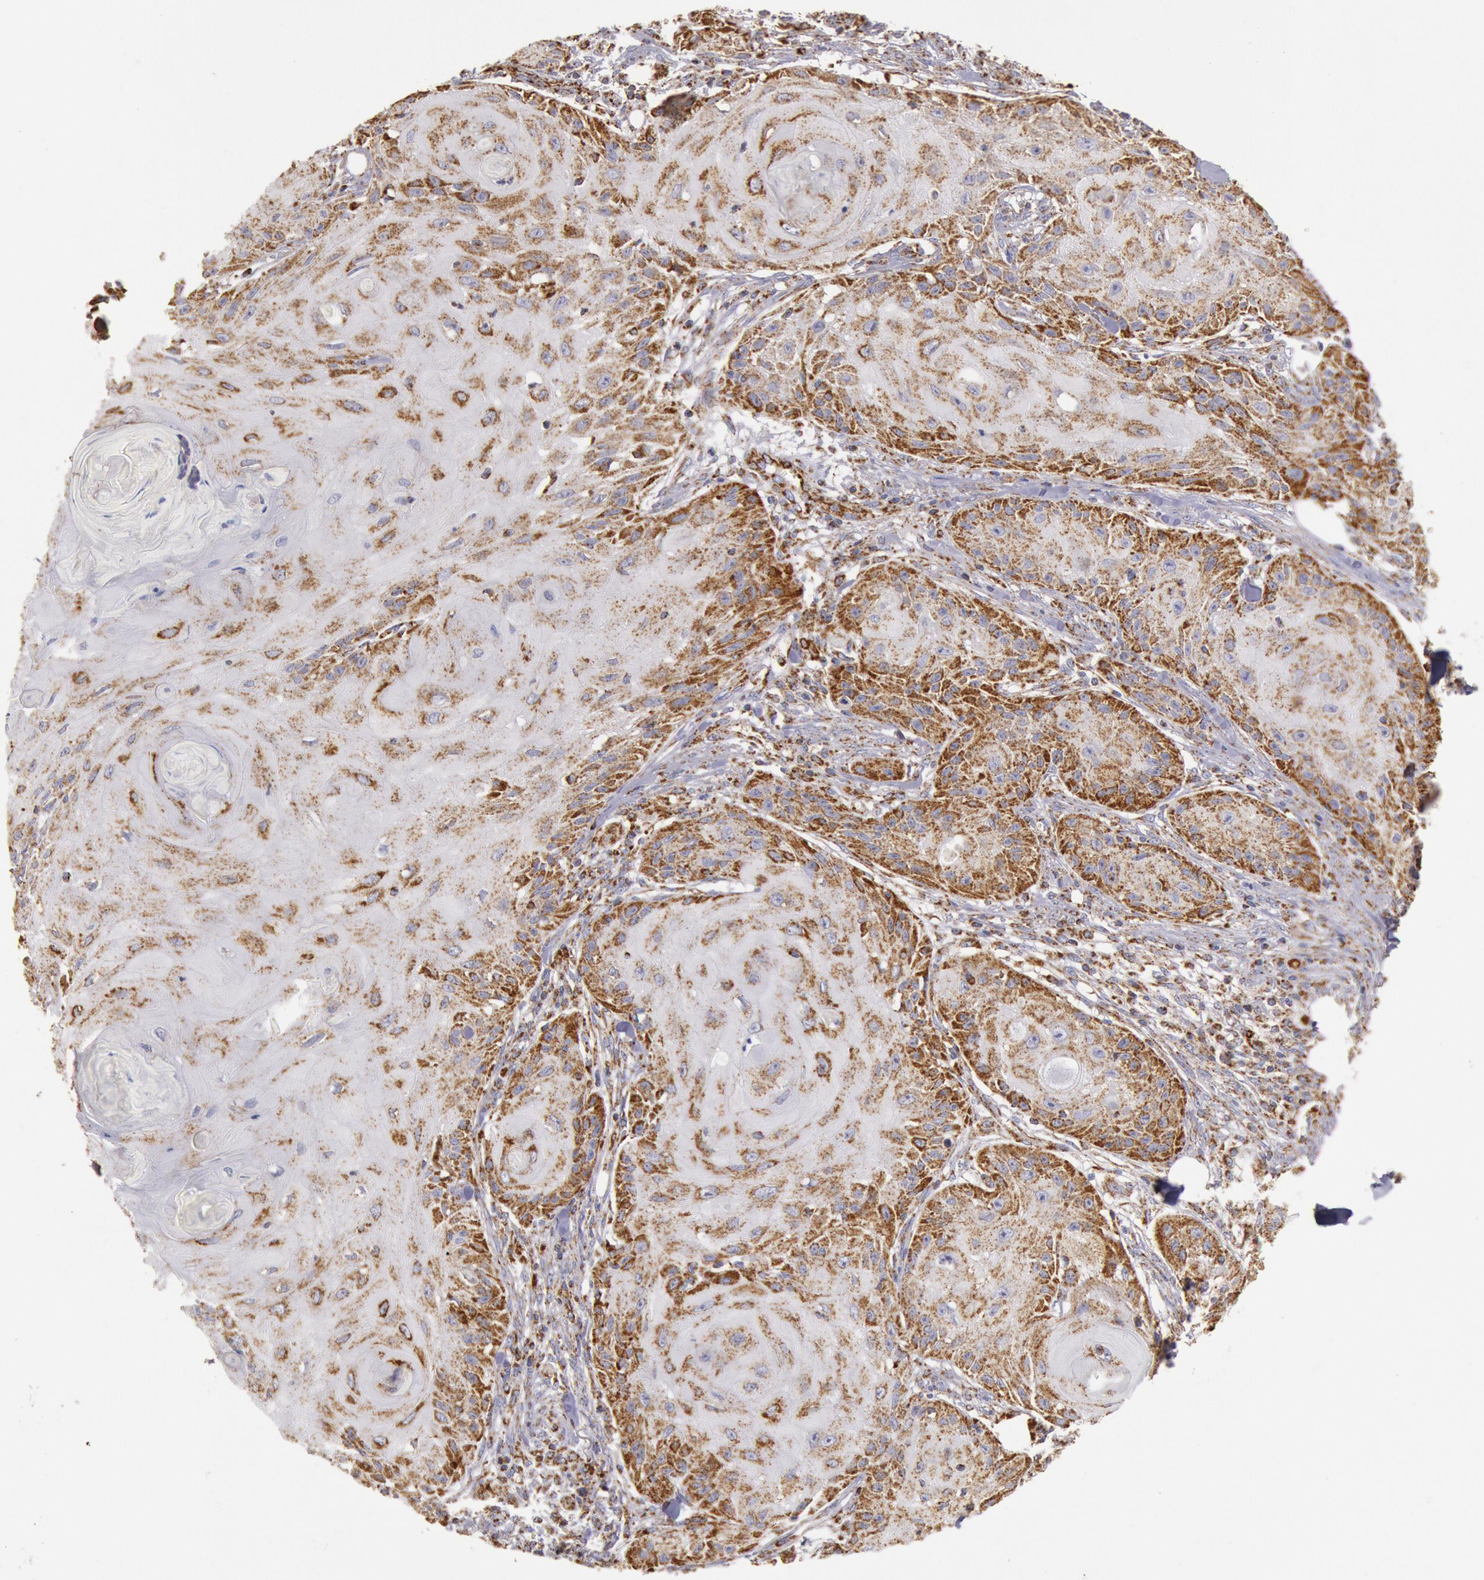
{"staining": {"intensity": "strong", "quantity": ">75%", "location": "cytoplasmic/membranous"}, "tissue": "skin cancer", "cell_type": "Tumor cells", "image_type": "cancer", "snomed": [{"axis": "morphology", "description": "Squamous cell carcinoma, NOS"}, {"axis": "topography", "description": "Skin"}], "caption": "The image reveals immunohistochemical staining of skin squamous cell carcinoma. There is strong cytoplasmic/membranous expression is identified in about >75% of tumor cells.", "gene": "CYC1", "patient": {"sex": "female", "age": 88}}